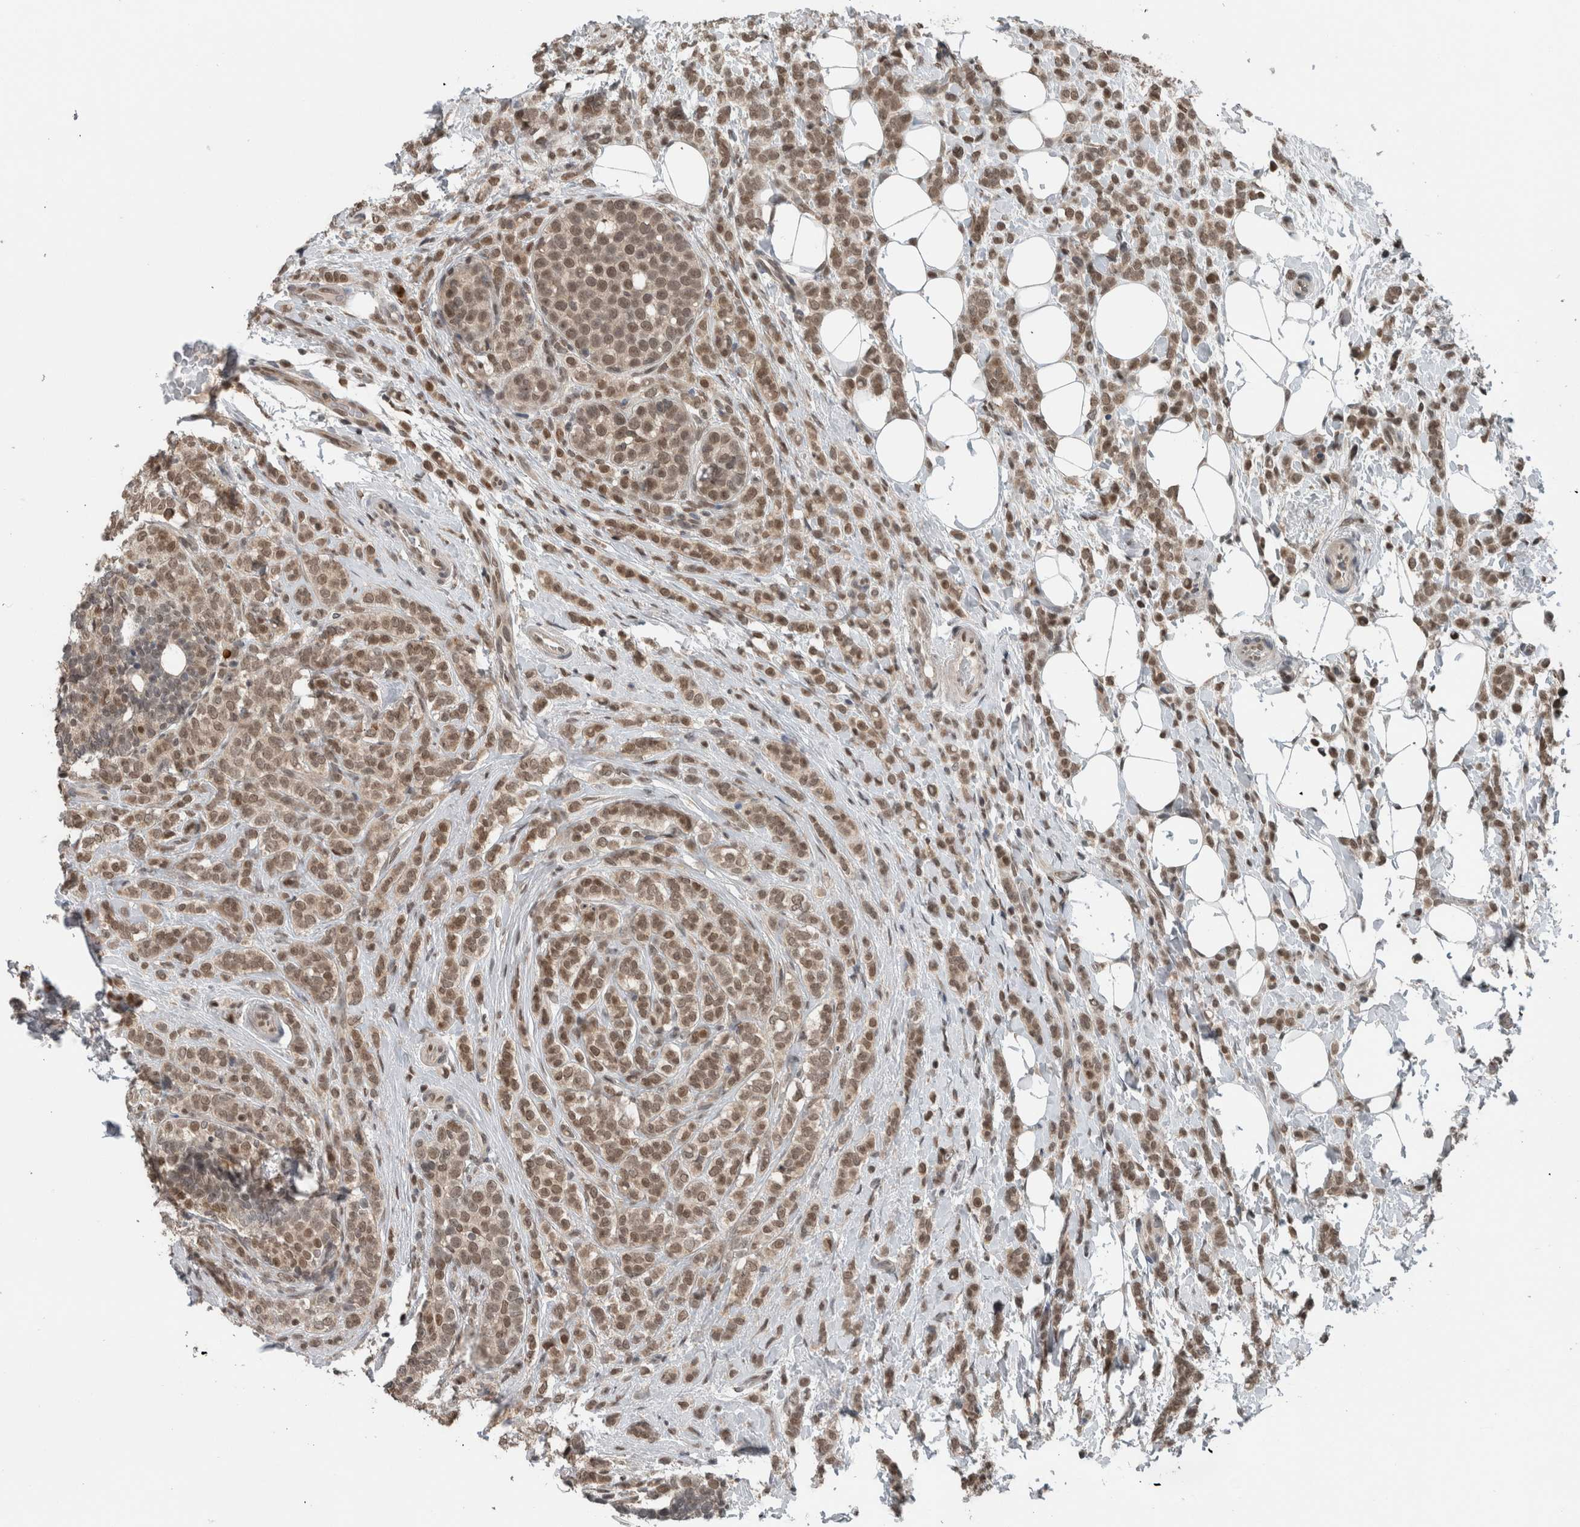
{"staining": {"intensity": "moderate", "quantity": ">75%", "location": "cytoplasmic/membranous,nuclear"}, "tissue": "breast cancer", "cell_type": "Tumor cells", "image_type": "cancer", "snomed": [{"axis": "morphology", "description": "Lobular carcinoma"}, {"axis": "topography", "description": "Breast"}], "caption": "A high-resolution photomicrograph shows IHC staining of breast cancer, which exhibits moderate cytoplasmic/membranous and nuclear positivity in about >75% of tumor cells.", "gene": "SPAG7", "patient": {"sex": "female", "age": 50}}